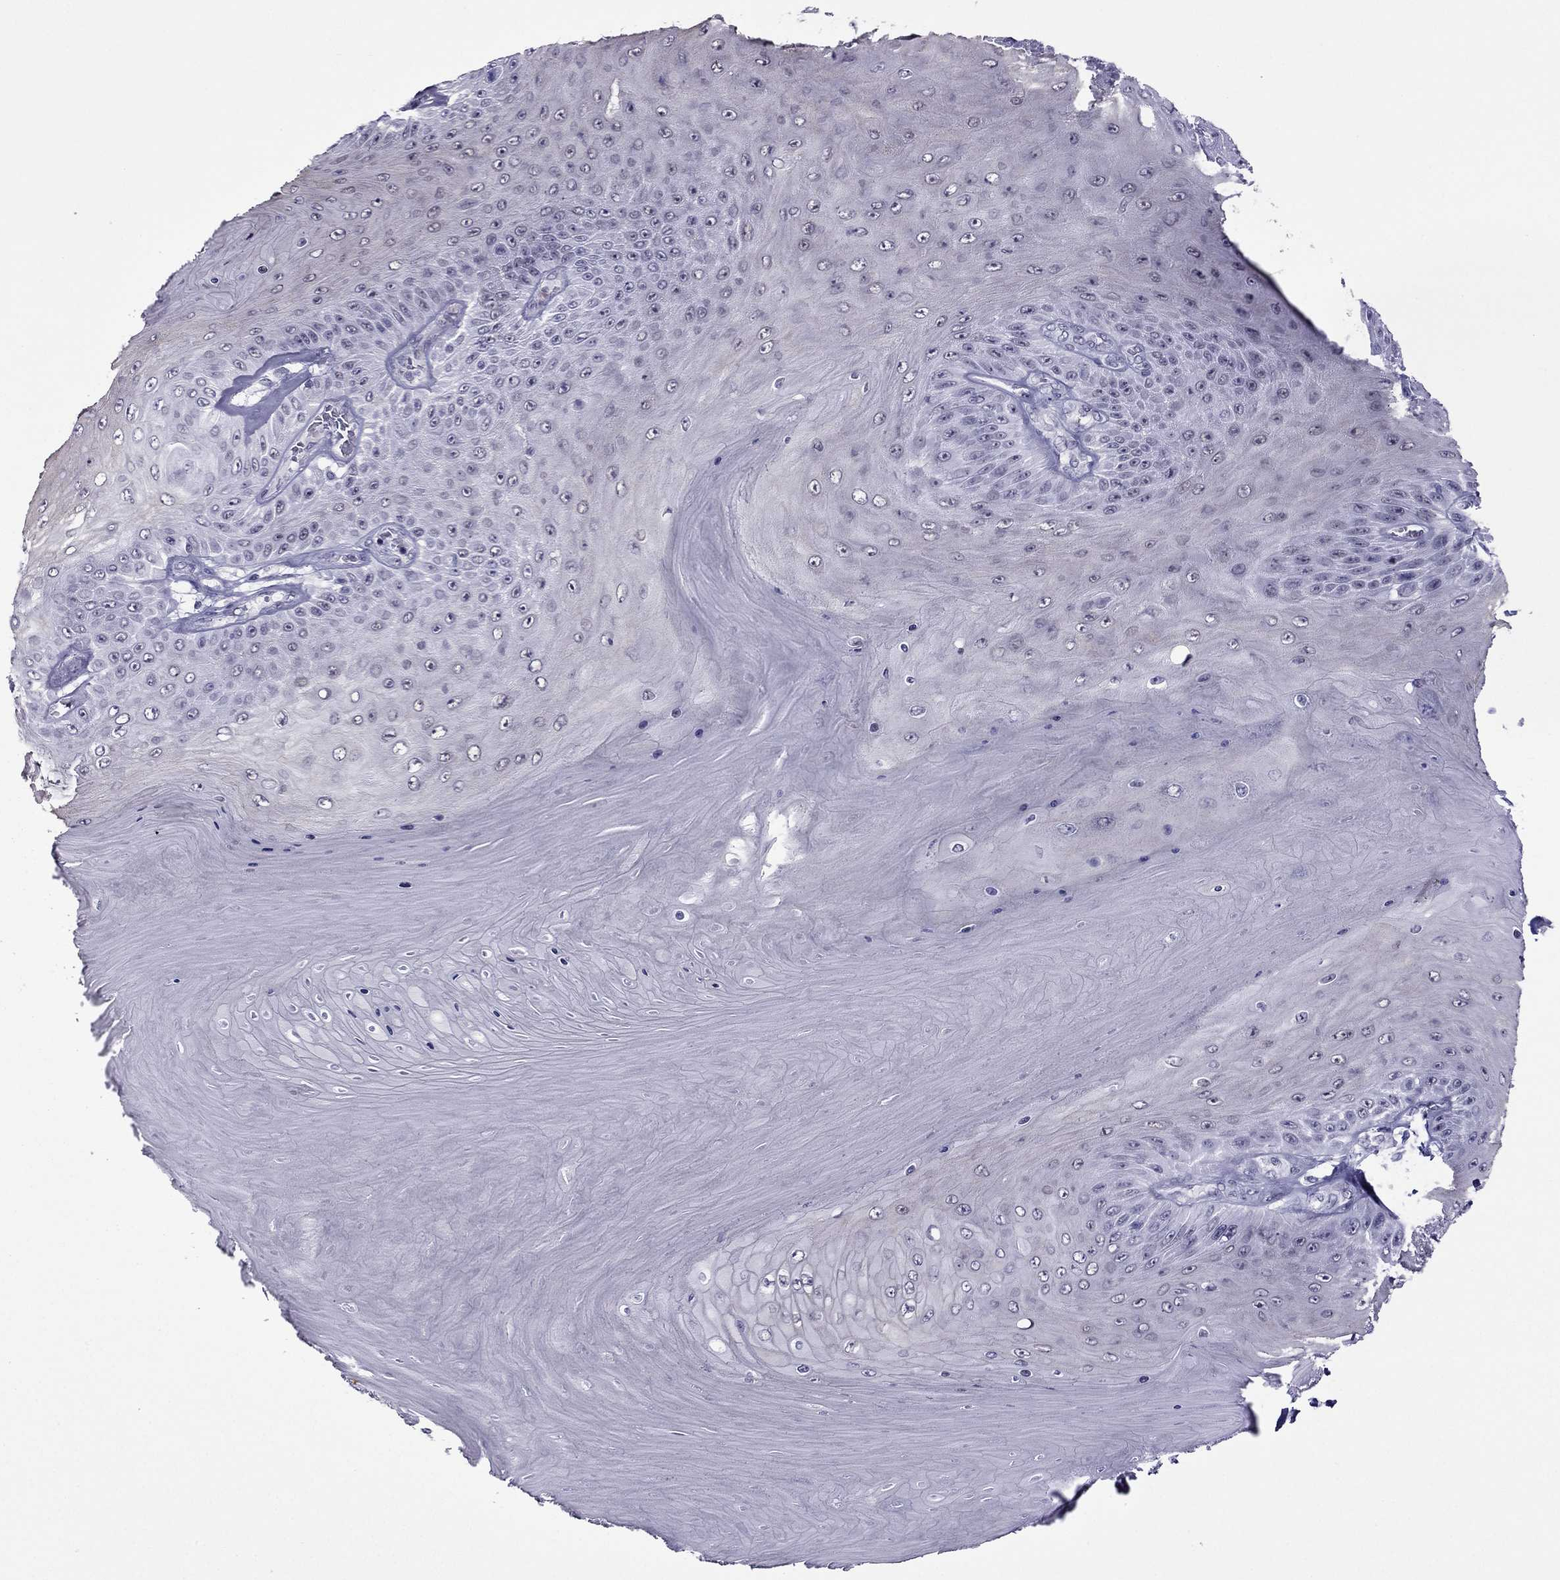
{"staining": {"intensity": "negative", "quantity": "none", "location": "none"}, "tissue": "skin cancer", "cell_type": "Tumor cells", "image_type": "cancer", "snomed": [{"axis": "morphology", "description": "Squamous cell carcinoma, NOS"}, {"axis": "topography", "description": "Skin"}], "caption": "IHC of skin squamous cell carcinoma reveals no staining in tumor cells.", "gene": "MYLK3", "patient": {"sex": "male", "age": 62}}